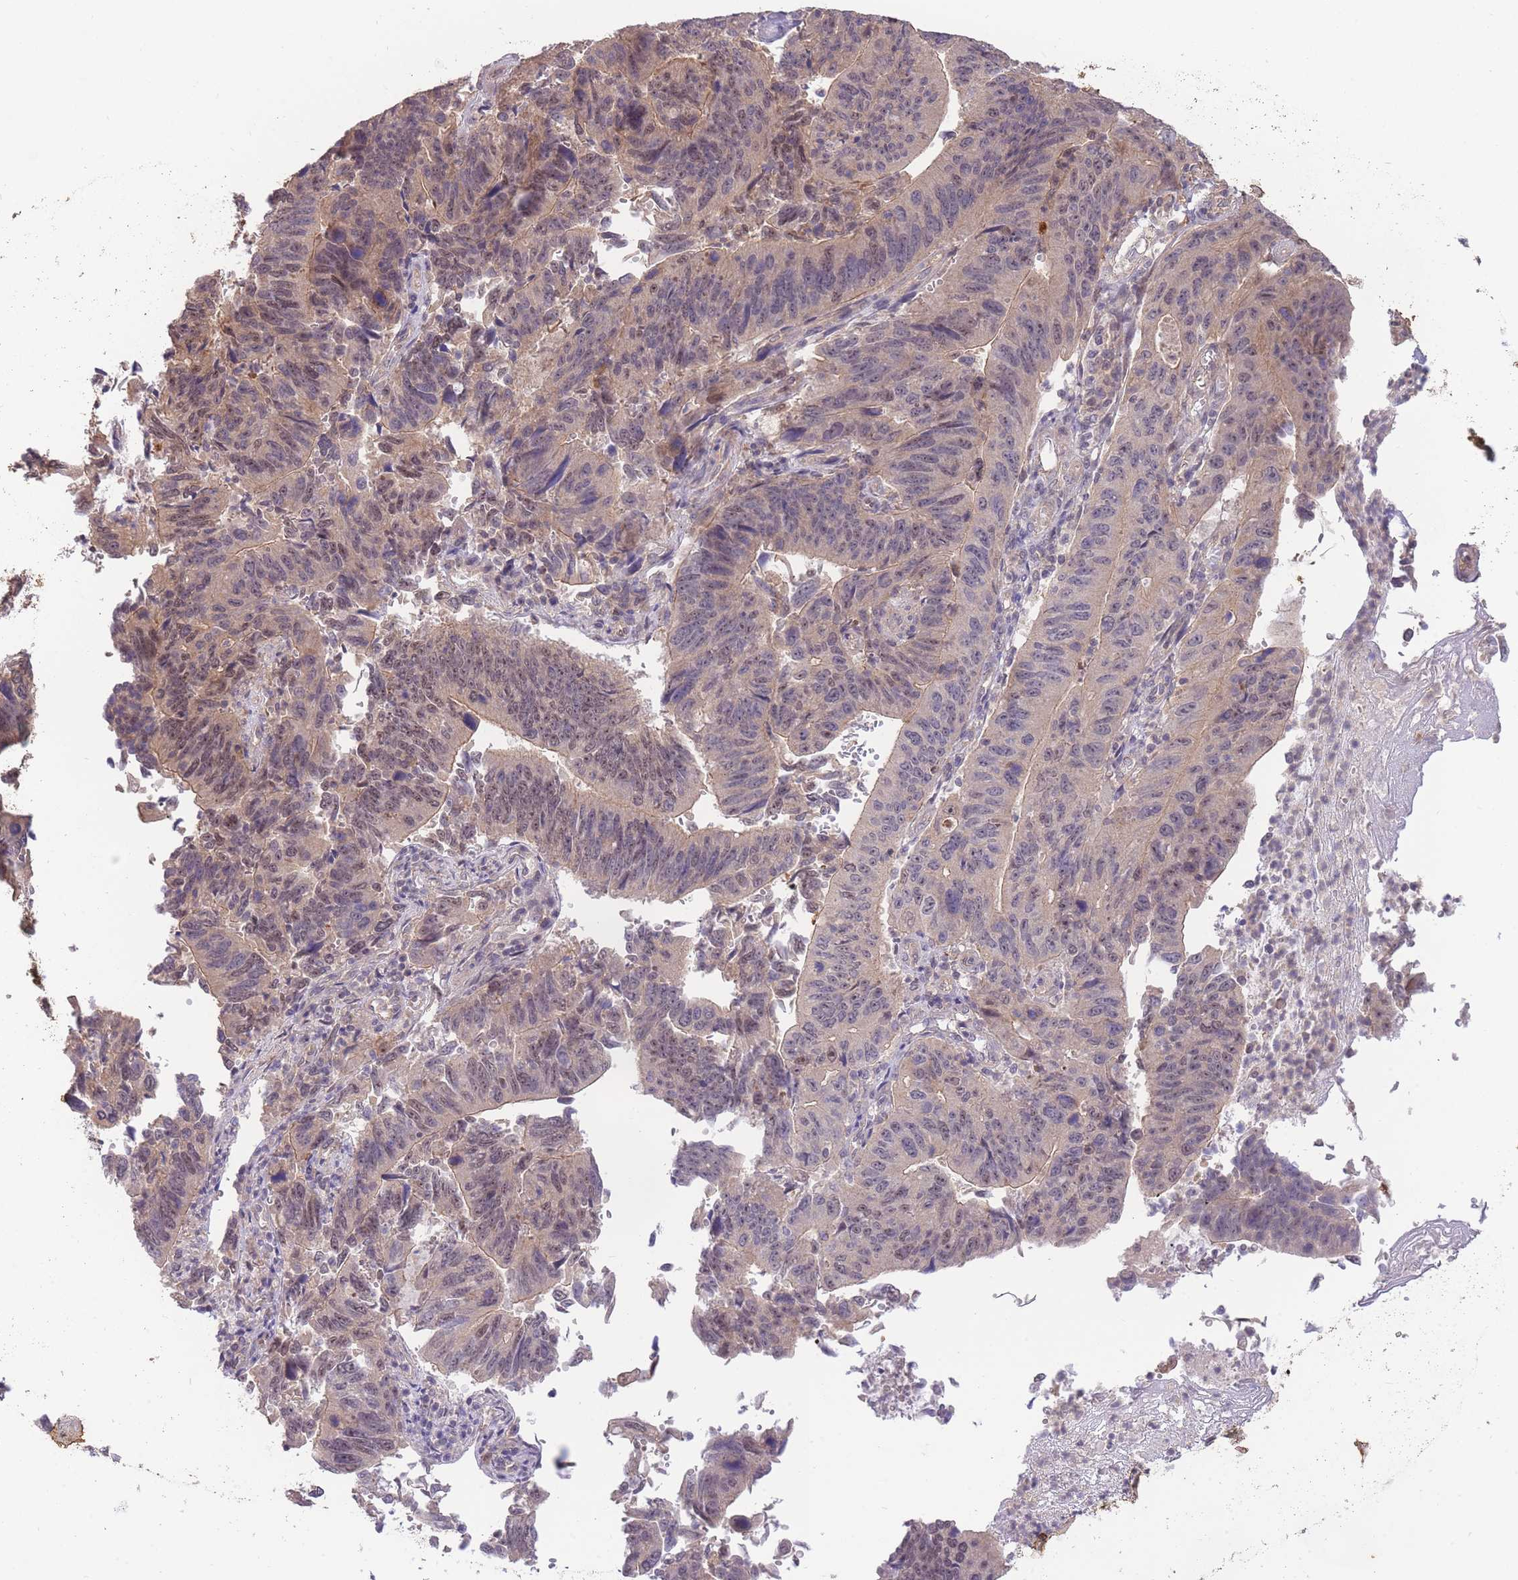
{"staining": {"intensity": "weak", "quantity": ">75%", "location": "cytoplasmic/membranous,nuclear"}, "tissue": "stomach cancer", "cell_type": "Tumor cells", "image_type": "cancer", "snomed": [{"axis": "morphology", "description": "Adenocarcinoma, NOS"}, {"axis": "topography", "description": "Stomach"}], "caption": "Brown immunohistochemical staining in human stomach cancer reveals weak cytoplasmic/membranous and nuclear positivity in about >75% of tumor cells.", "gene": "SMC6", "patient": {"sex": "male", "age": 59}}